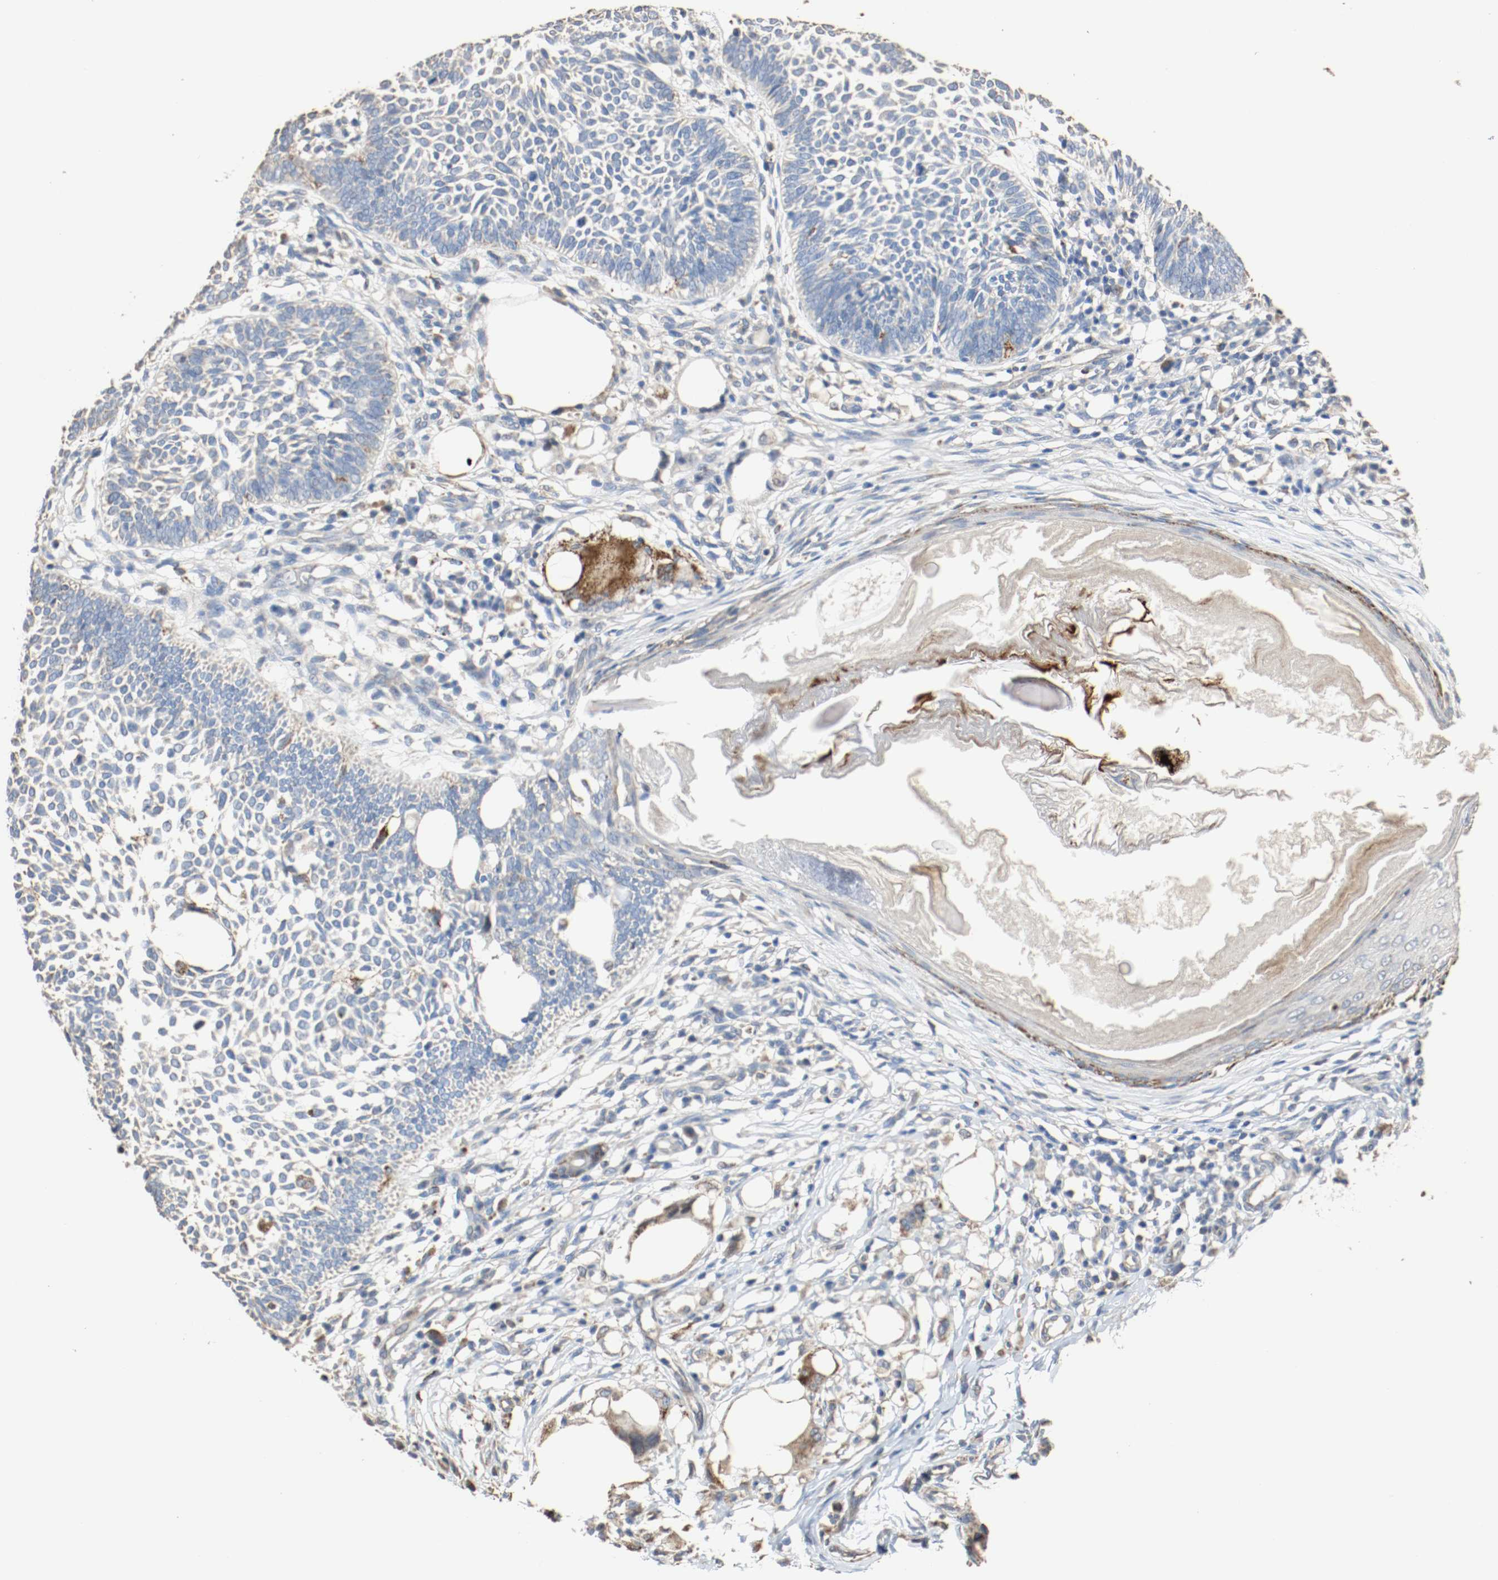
{"staining": {"intensity": "weak", "quantity": "25%-75%", "location": "cytoplasmic/membranous"}, "tissue": "skin cancer", "cell_type": "Tumor cells", "image_type": "cancer", "snomed": [{"axis": "morphology", "description": "Normal tissue, NOS"}, {"axis": "morphology", "description": "Basal cell carcinoma"}, {"axis": "topography", "description": "Skin"}], "caption": "High-magnification brightfield microscopy of skin cancer (basal cell carcinoma) stained with DAB (3,3'-diaminobenzidine) (brown) and counterstained with hematoxylin (blue). tumor cells exhibit weak cytoplasmic/membranous expression is identified in approximately25%-75% of cells. The staining is performed using DAB (3,3'-diaminobenzidine) brown chromogen to label protein expression. The nuclei are counter-stained blue using hematoxylin.", "gene": "ALDH4A1", "patient": {"sex": "male", "age": 87}}